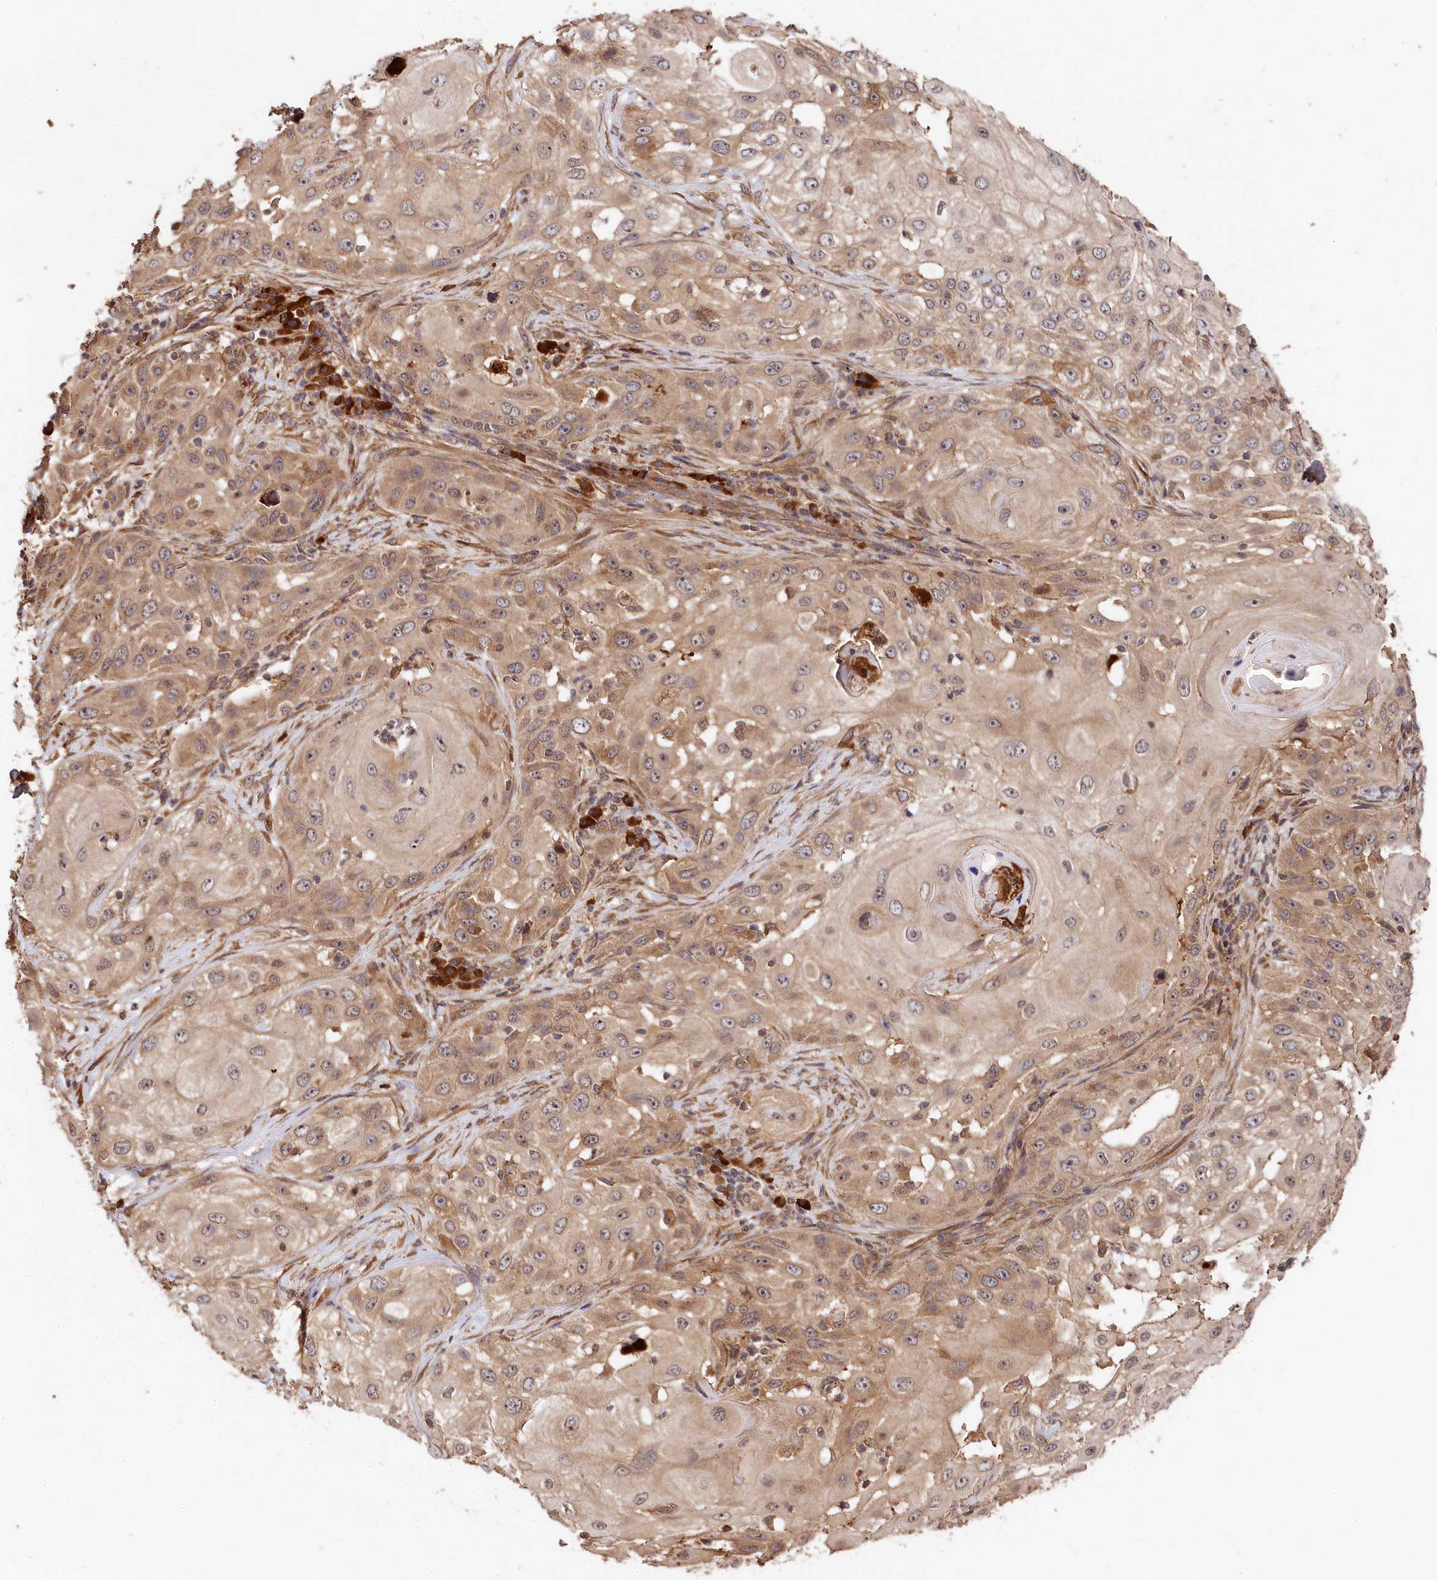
{"staining": {"intensity": "moderate", "quantity": ">75%", "location": "cytoplasmic/membranous"}, "tissue": "skin cancer", "cell_type": "Tumor cells", "image_type": "cancer", "snomed": [{"axis": "morphology", "description": "Squamous cell carcinoma, NOS"}, {"axis": "topography", "description": "Skin"}], "caption": "Immunohistochemical staining of human squamous cell carcinoma (skin) reveals medium levels of moderate cytoplasmic/membranous positivity in approximately >75% of tumor cells.", "gene": "MCF2L2", "patient": {"sex": "female", "age": 44}}